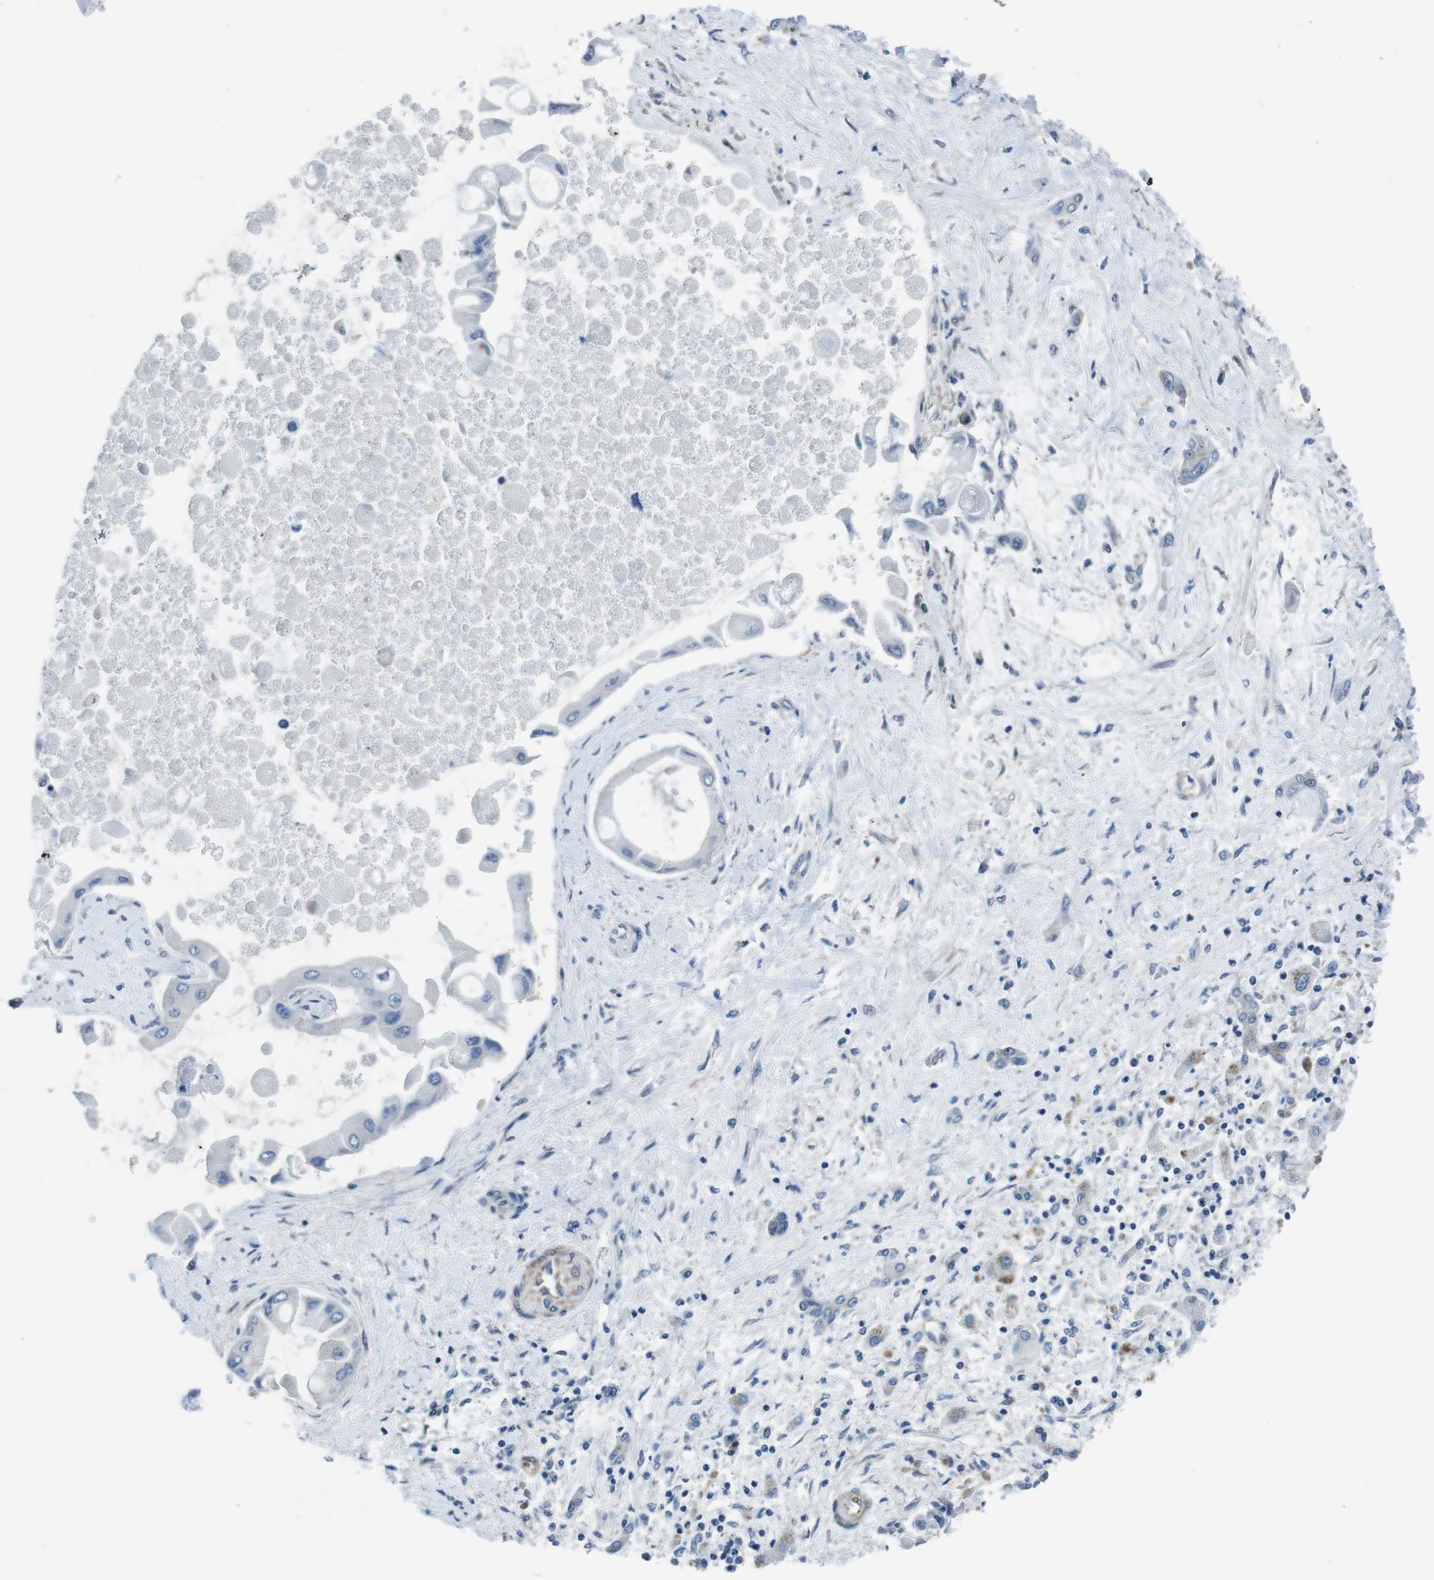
{"staining": {"intensity": "negative", "quantity": "none", "location": "none"}, "tissue": "liver cancer", "cell_type": "Tumor cells", "image_type": "cancer", "snomed": [{"axis": "morphology", "description": "Cholangiocarcinoma"}, {"axis": "topography", "description": "Liver"}], "caption": "This is an immunohistochemistry histopathology image of human liver cholangiocarcinoma. There is no staining in tumor cells.", "gene": "LRRC49", "patient": {"sex": "male", "age": 50}}